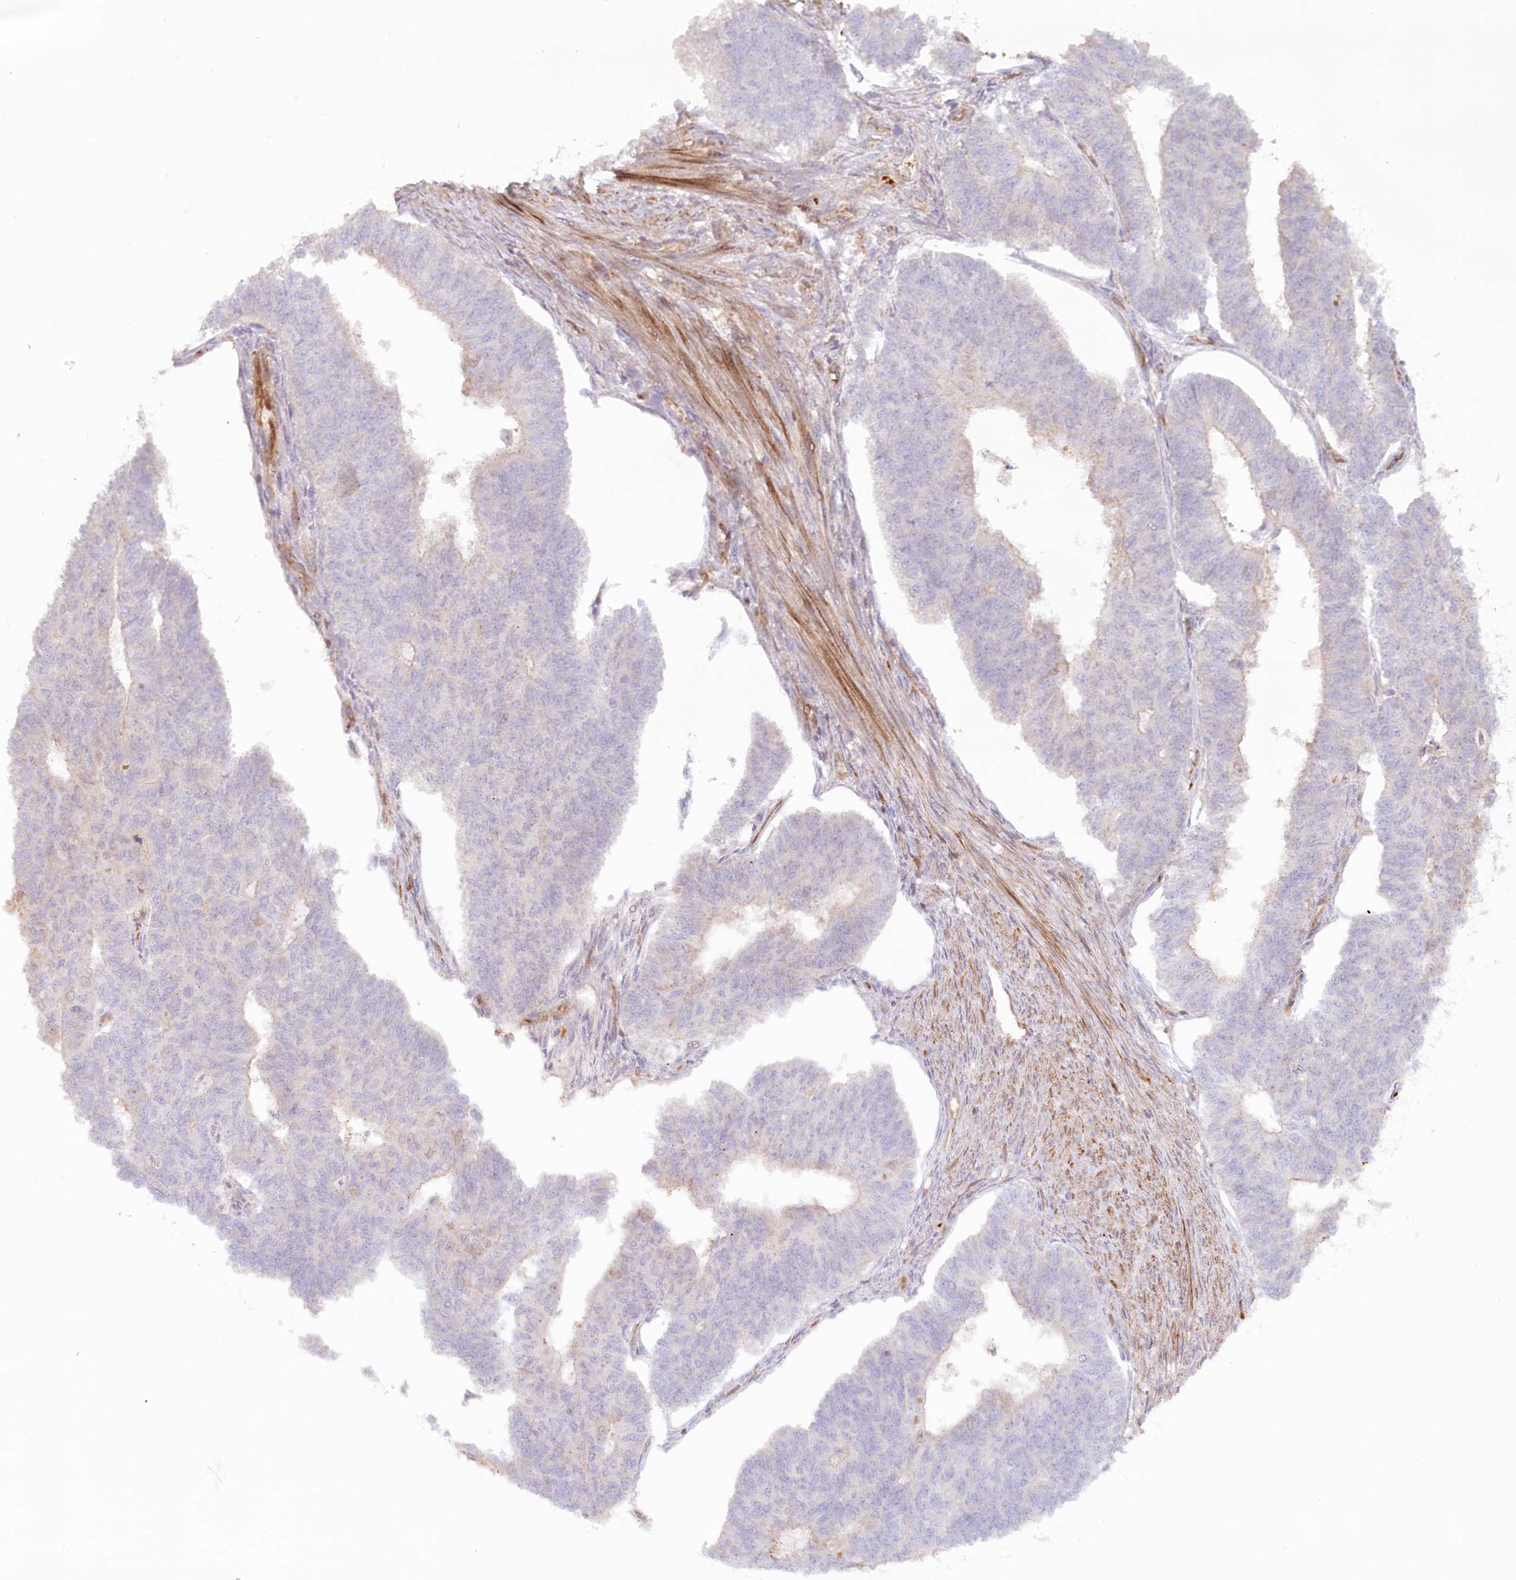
{"staining": {"intensity": "negative", "quantity": "none", "location": "none"}, "tissue": "endometrial cancer", "cell_type": "Tumor cells", "image_type": "cancer", "snomed": [{"axis": "morphology", "description": "Adenocarcinoma, NOS"}, {"axis": "topography", "description": "Endometrium"}], "caption": "This is an IHC histopathology image of endometrial adenocarcinoma. There is no staining in tumor cells.", "gene": "GBE1", "patient": {"sex": "female", "age": 32}}